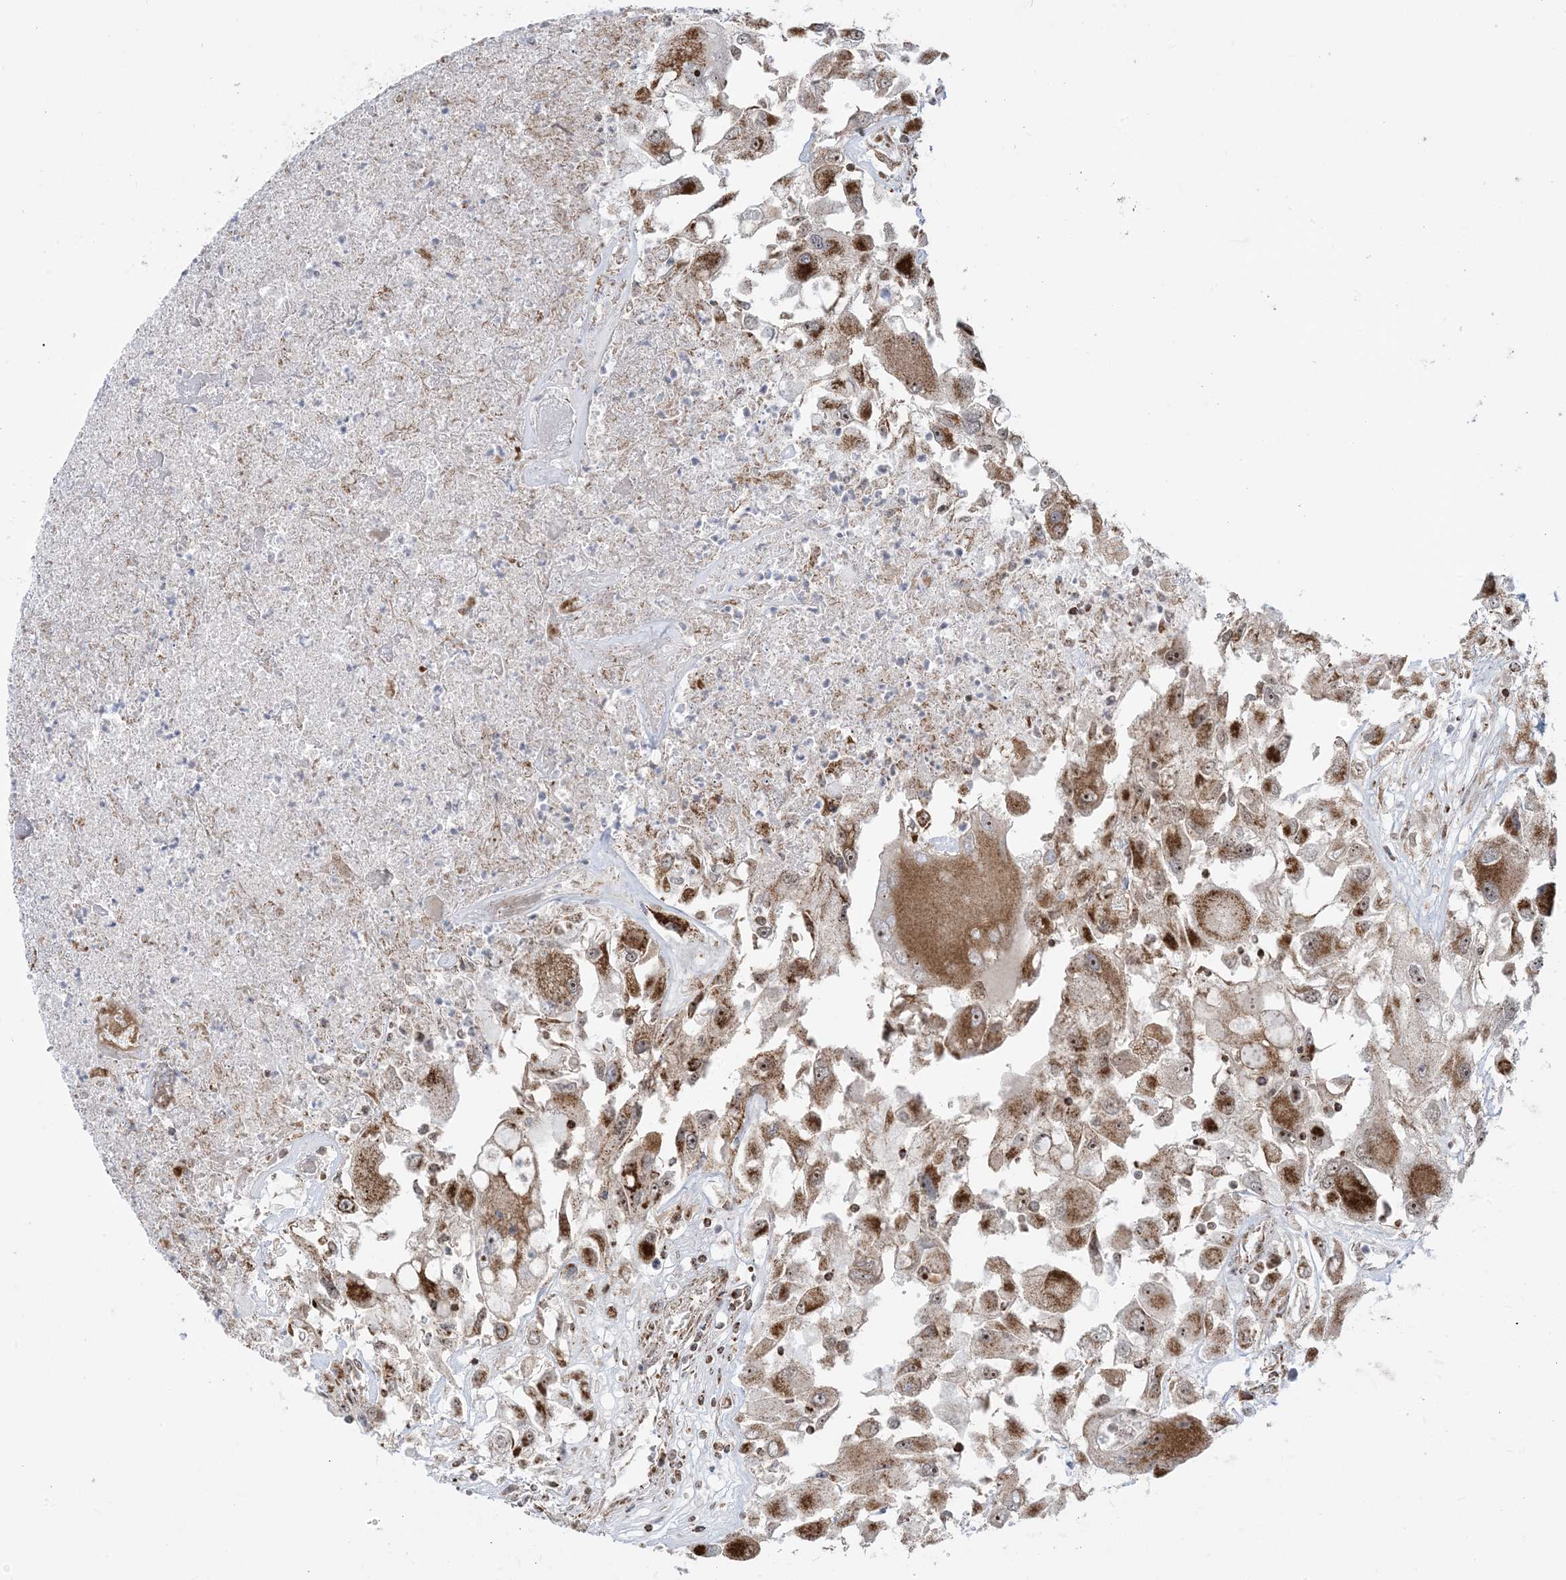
{"staining": {"intensity": "strong", "quantity": ">75%", "location": "cytoplasmic/membranous,nuclear"}, "tissue": "renal cancer", "cell_type": "Tumor cells", "image_type": "cancer", "snomed": [{"axis": "morphology", "description": "Adenocarcinoma, NOS"}, {"axis": "topography", "description": "Kidney"}], "caption": "This histopathology image demonstrates immunohistochemistry (IHC) staining of human renal cancer, with high strong cytoplasmic/membranous and nuclear staining in approximately >75% of tumor cells.", "gene": "MAPKBP1", "patient": {"sex": "female", "age": 52}}